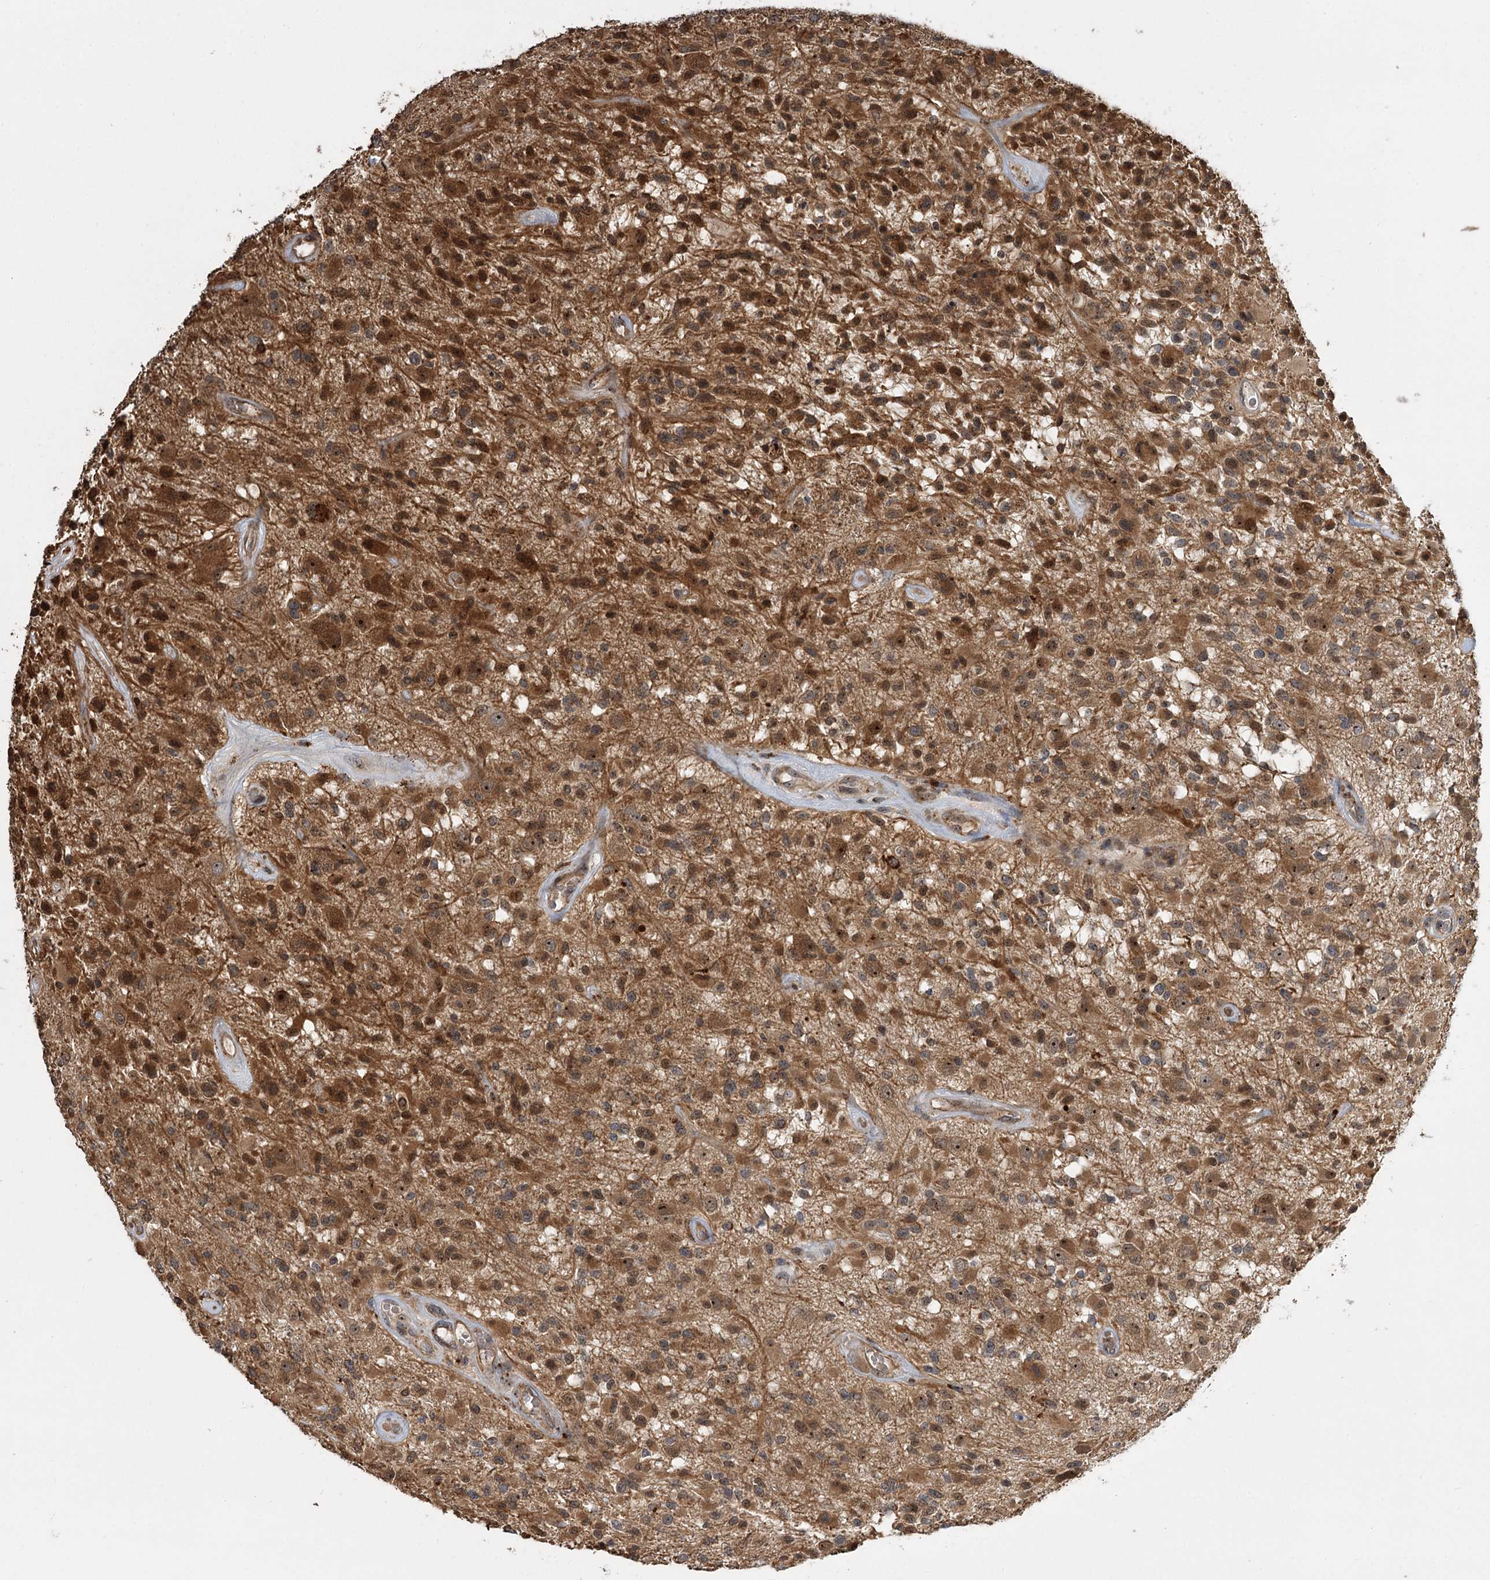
{"staining": {"intensity": "moderate", "quantity": ">75%", "location": "cytoplasmic/membranous,nuclear"}, "tissue": "glioma", "cell_type": "Tumor cells", "image_type": "cancer", "snomed": [{"axis": "morphology", "description": "Glioma, malignant, High grade"}, {"axis": "morphology", "description": "Glioblastoma, NOS"}, {"axis": "topography", "description": "Brain"}], "caption": "The histopathology image shows a brown stain indicating the presence of a protein in the cytoplasmic/membranous and nuclear of tumor cells in malignant glioma (high-grade).", "gene": "SERGEF", "patient": {"sex": "male", "age": 60}}